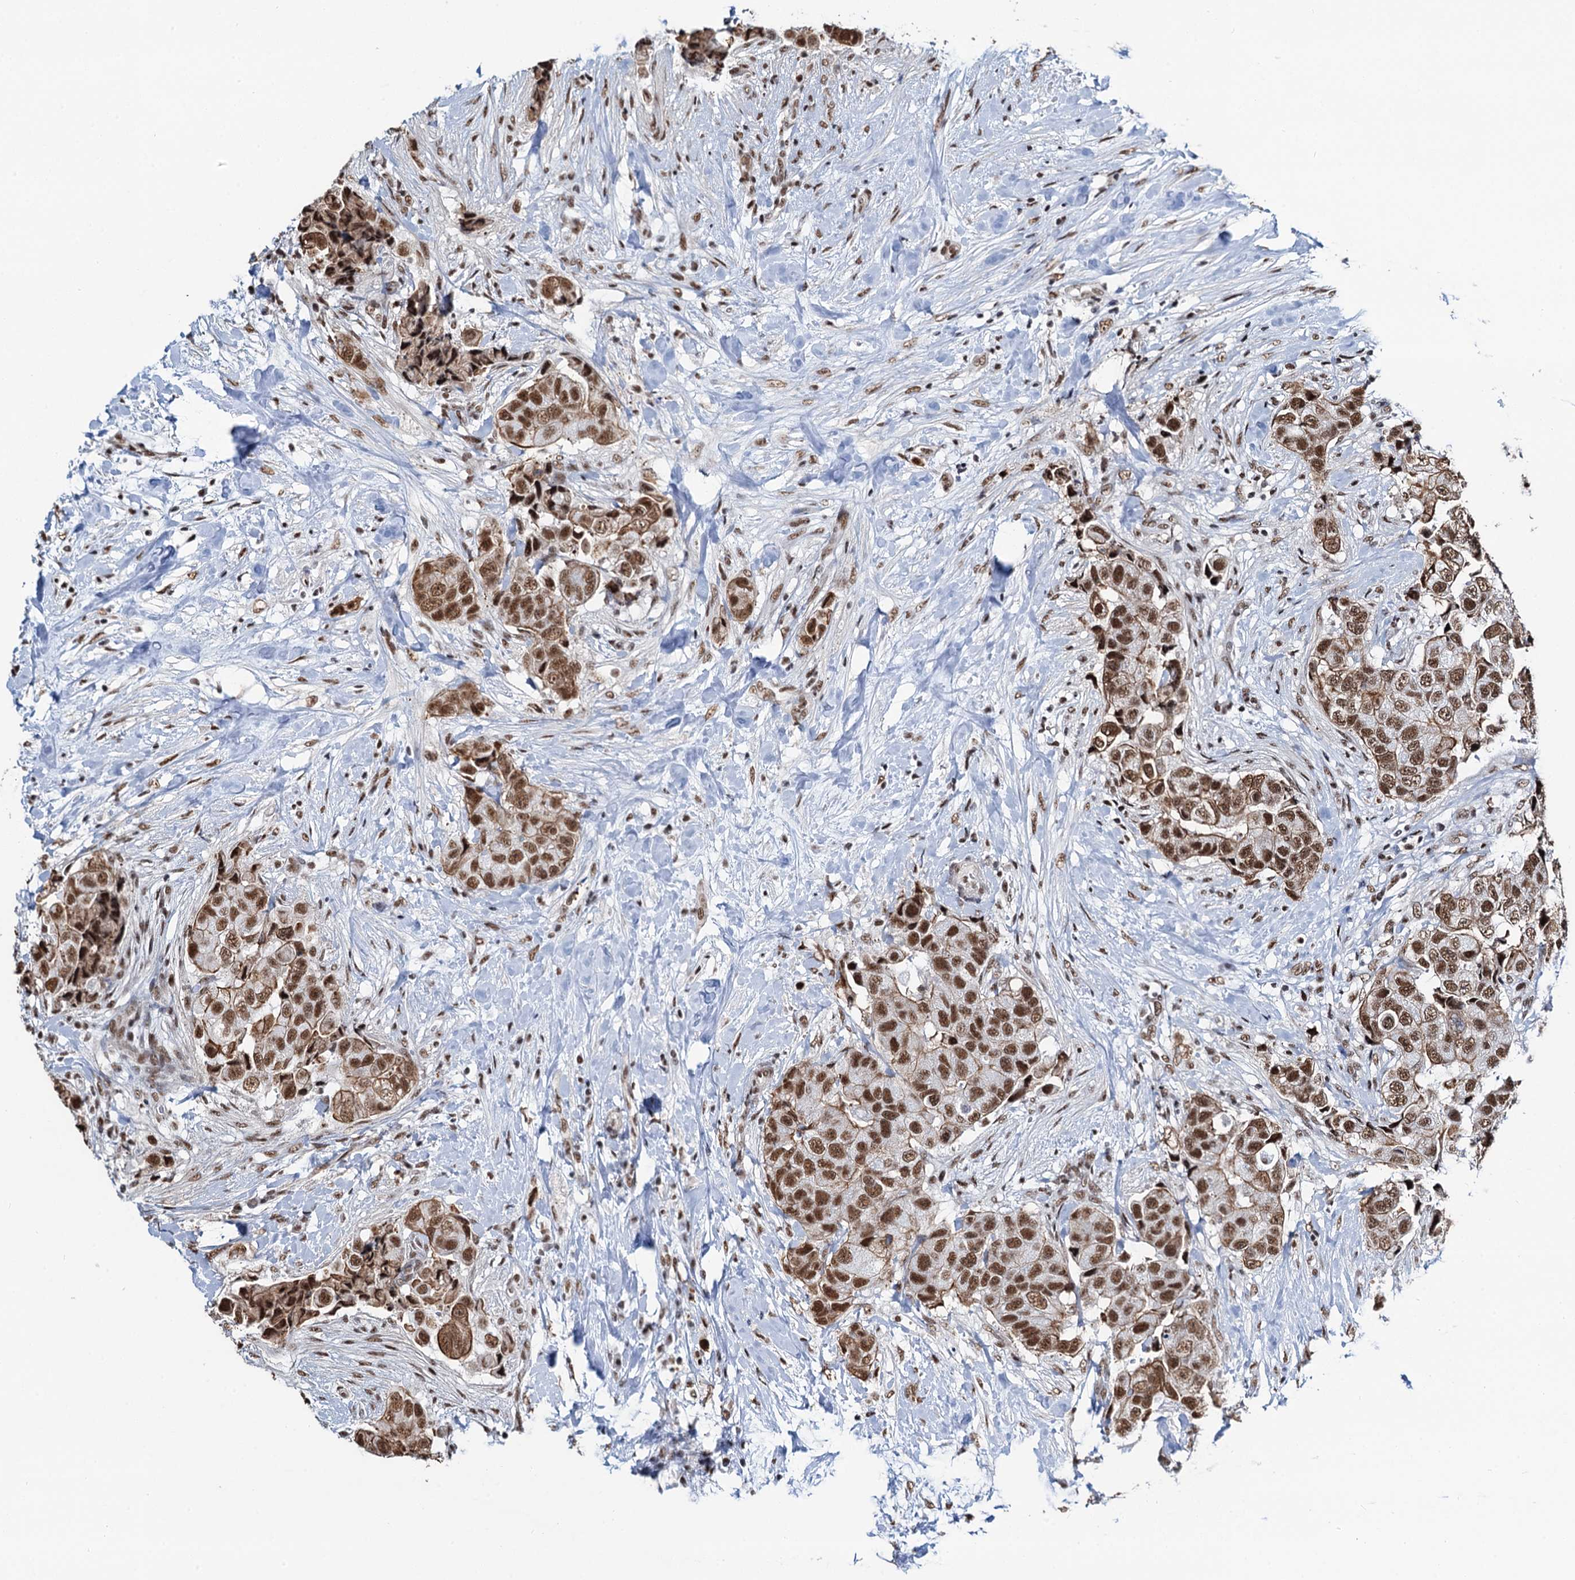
{"staining": {"intensity": "moderate", "quantity": ">75%", "location": "cytoplasmic/membranous,nuclear"}, "tissue": "breast cancer", "cell_type": "Tumor cells", "image_type": "cancer", "snomed": [{"axis": "morphology", "description": "Normal tissue, NOS"}, {"axis": "morphology", "description": "Duct carcinoma"}, {"axis": "topography", "description": "Breast"}], "caption": "Immunohistochemistry (IHC) (DAB (3,3'-diaminobenzidine)) staining of human breast cancer demonstrates moderate cytoplasmic/membranous and nuclear protein expression in approximately >75% of tumor cells.", "gene": "ZNF609", "patient": {"sex": "female", "age": 62}}